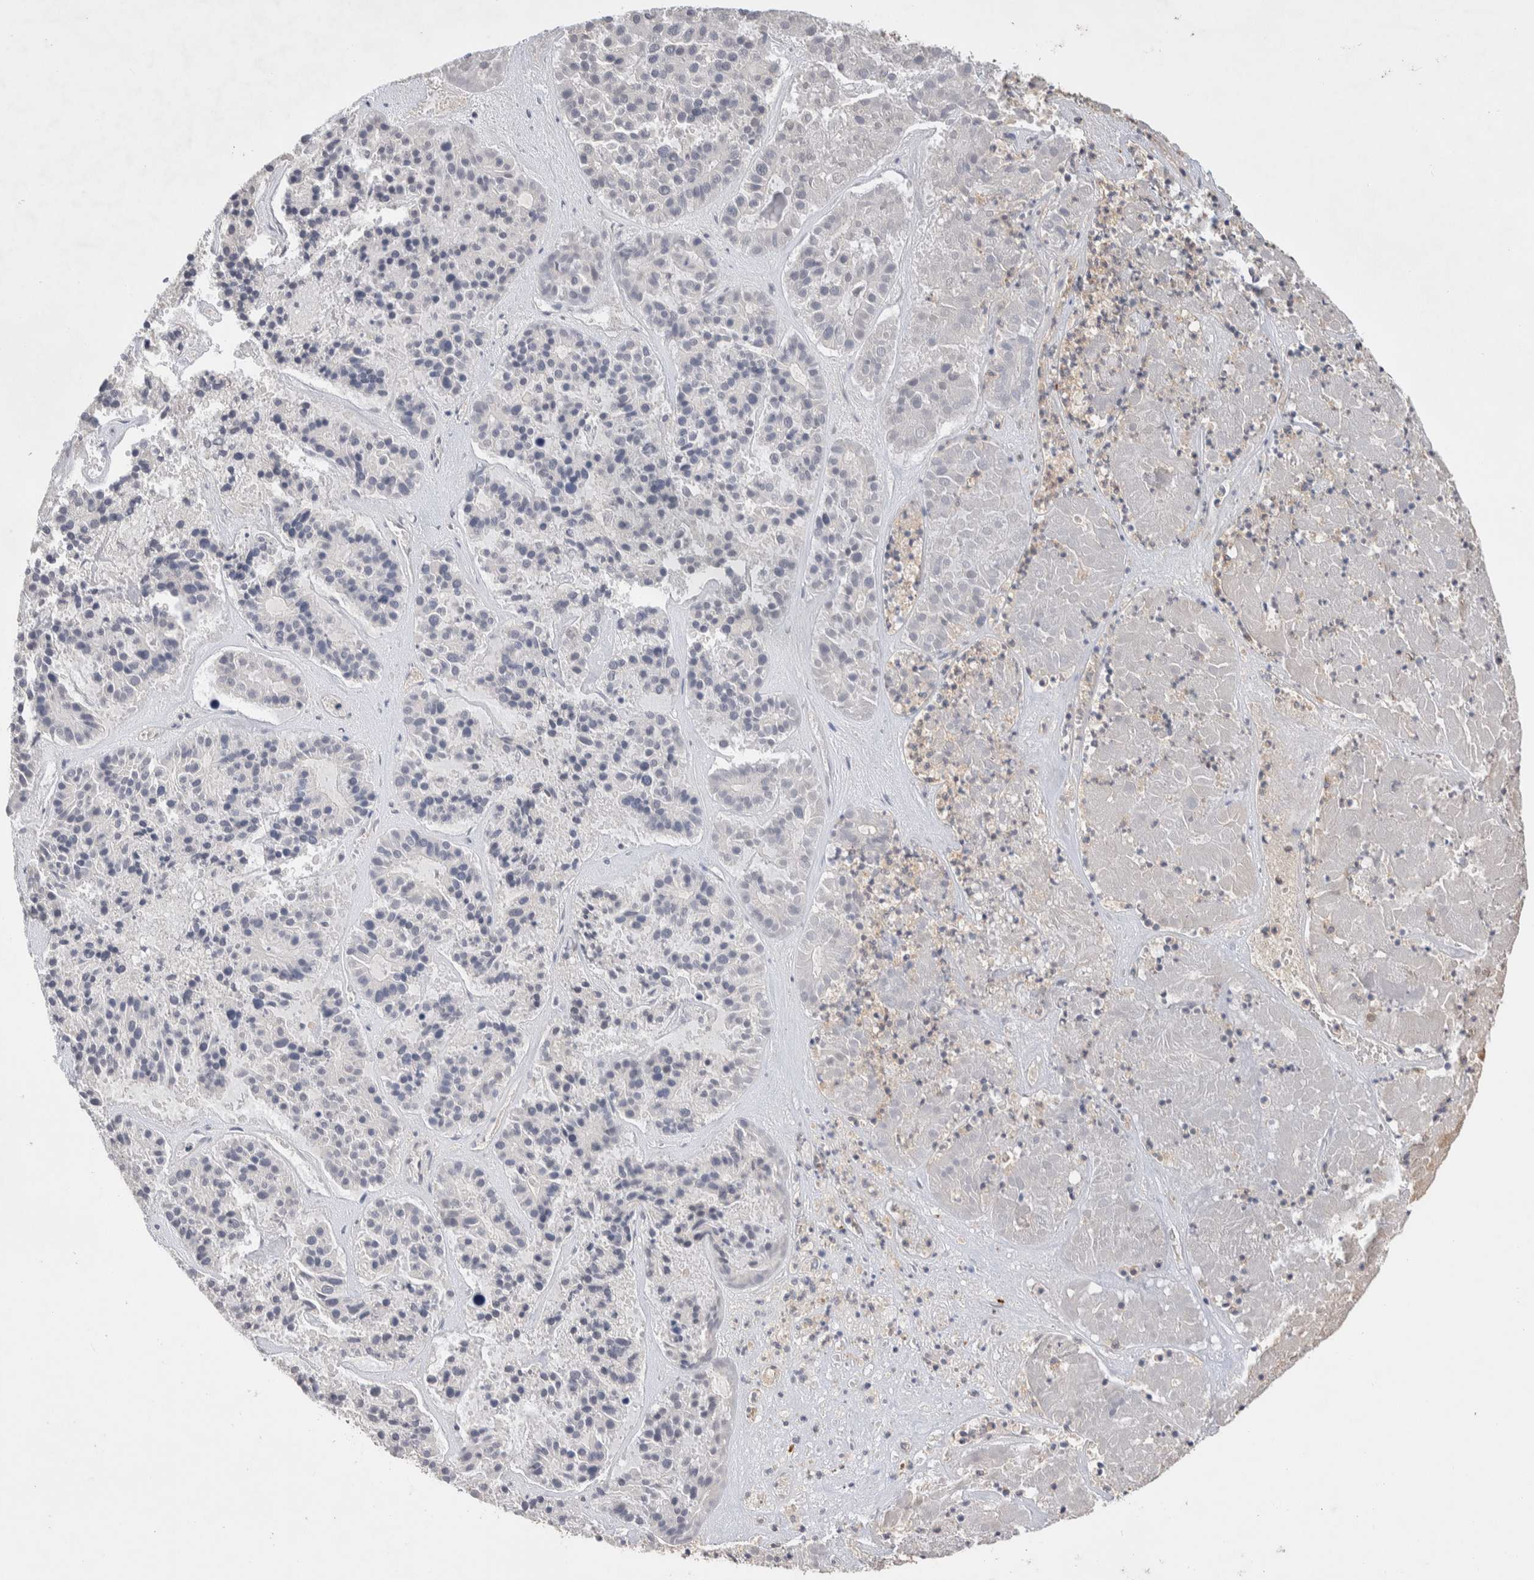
{"staining": {"intensity": "negative", "quantity": "none", "location": "none"}, "tissue": "pancreatic cancer", "cell_type": "Tumor cells", "image_type": "cancer", "snomed": [{"axis": "morphology", "description": "Adenocarcinoma, NOS"}, {"axis": "topography", "description": "Pancreas"}], "caption": "Tumor cells are negative for protein expression in human pancreatic cancer (adenocarcinoma).", "gene": "DEPTOR", "patient": {"sex": "male", "age": 50}}